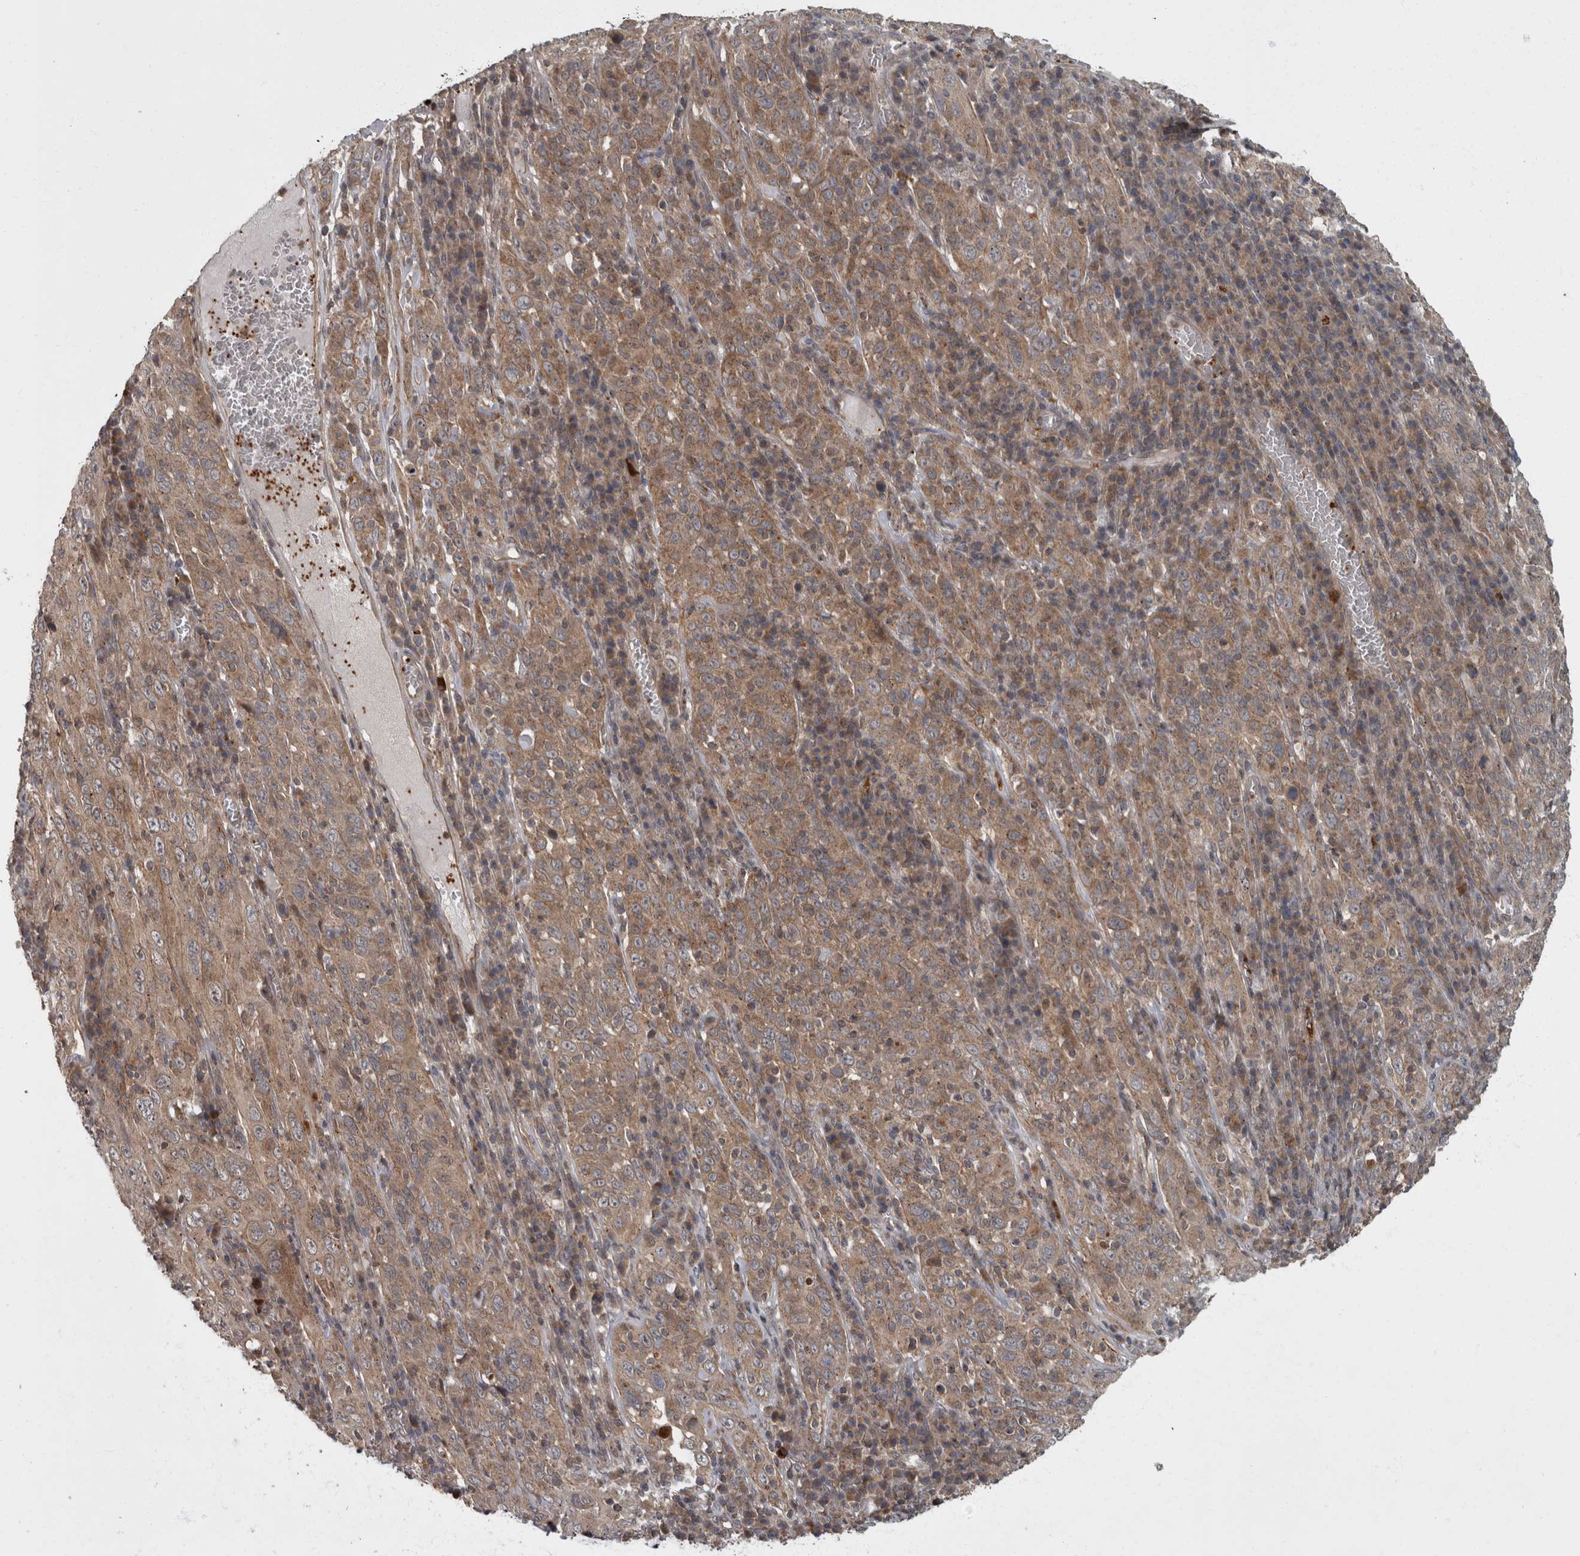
{"staining": {"intensity": "weak", "quantity": ">75%", "location": "cytoplasmic/membranous"}, "tissue": "cervical cancer", "cell_type": "Tumor cells", "image_type": "cancer", "snomed": [{"axis": "morphology", "description": "Squamous cell carcinoma, NOS"}, {"axis": "topography", "description": "Cervix"}], "caption": "A brown stain shows weak cytoplasmic/membranous expression of a protein in cervical cancer tumor cells.", "gene": "VEGFD", "patient": {"sex": "female", "age": 46}}